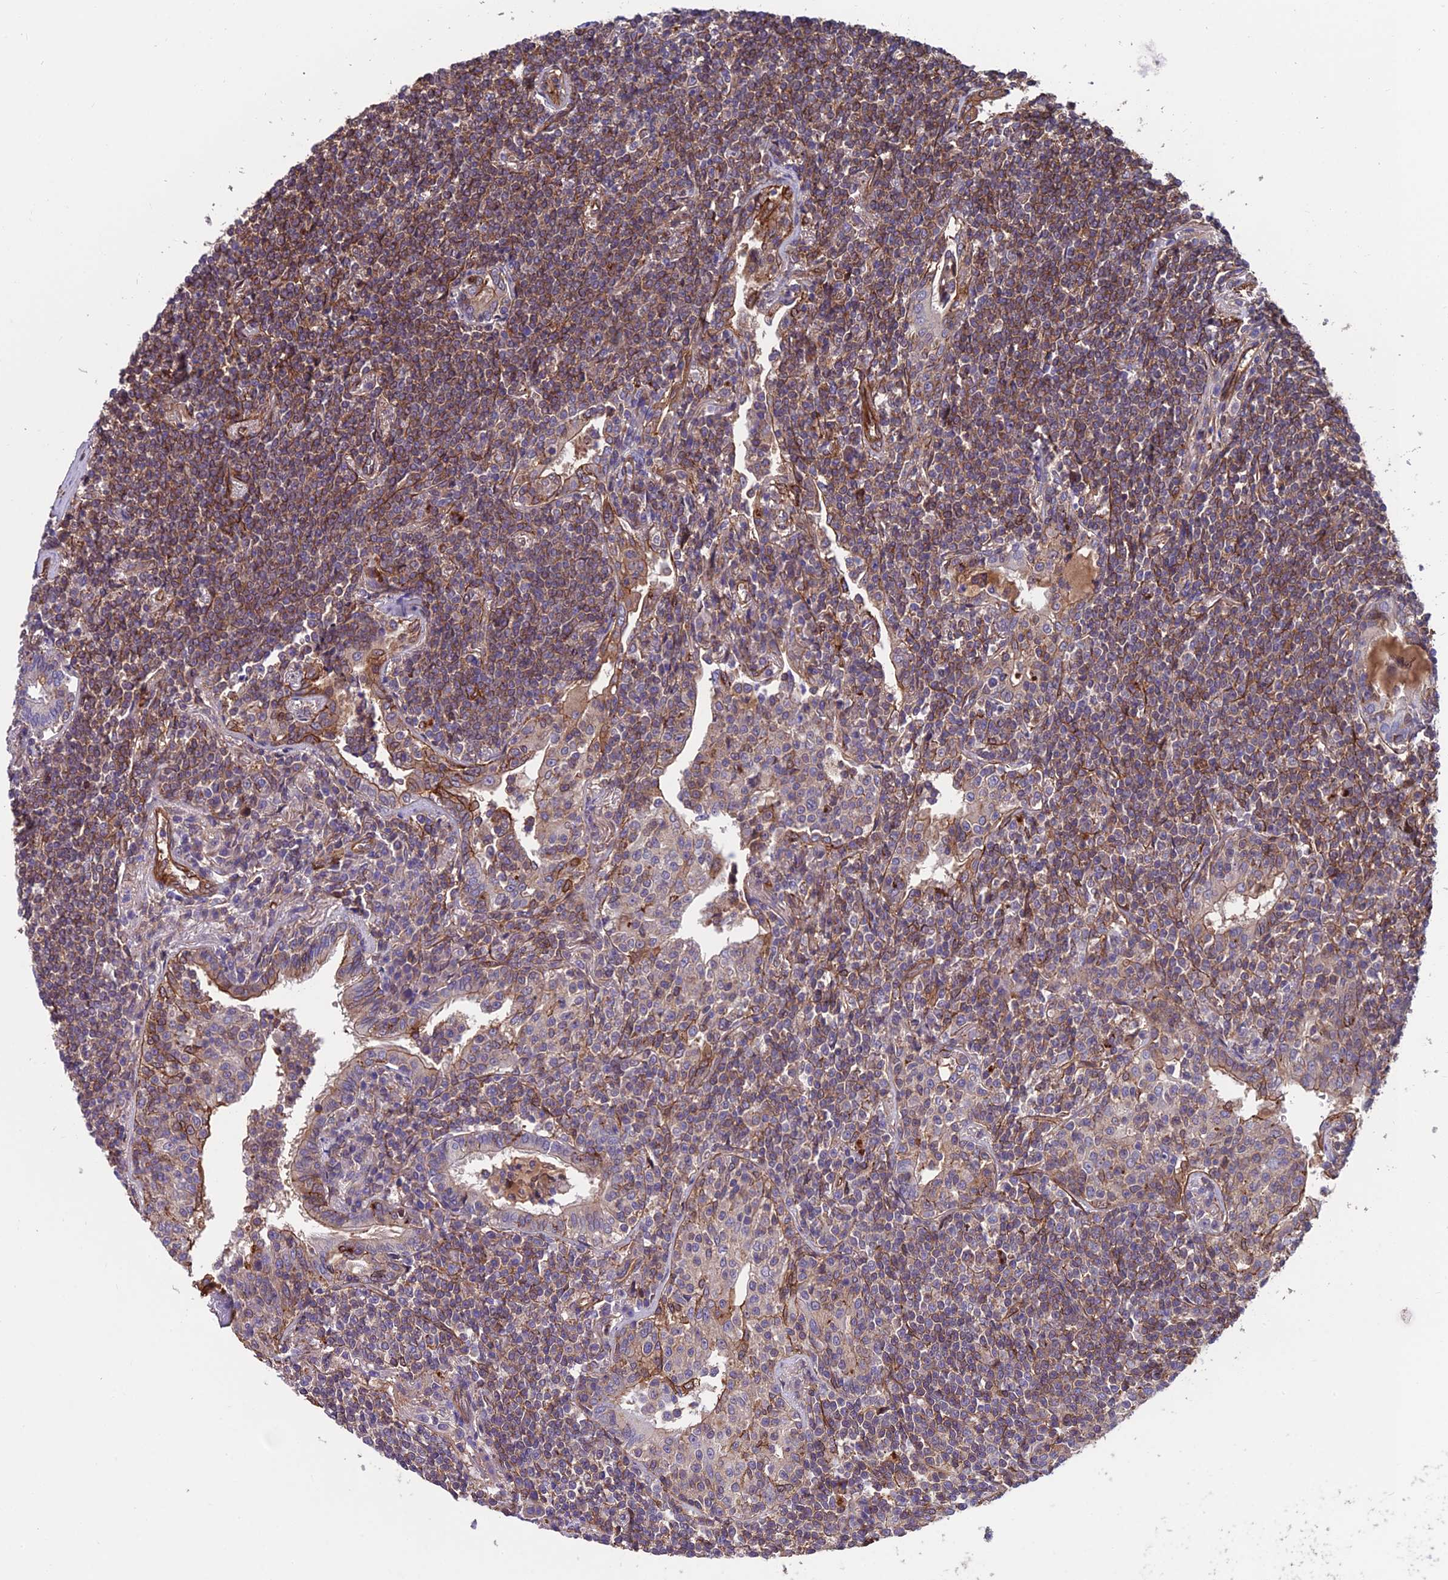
{"staining": {"intensity": "moderate", "quantity": "25%-75%", "location": "cytoplasmic/membranous"}, "tissue": "lymphoma", "cell_type": "Tumor cells", "image_type": "cancer", "snomed": [{"axis": "morphology", "description": "Malignant lymphoma, non-Hodgkin's type, Low grade"}, {"axis": "topography", "description": "Lung"}], "caption": "Protein staining by immunohistochemistry exhibits moderate cytoplasmic/membranous expression in approximately 25%-75% of tumor cells in lymphoma. (DAB = brown stain, brightfield microscopy at high magnification).", "gene": "RTN4RL1", "patient": {"sex": "female", "age": 71}}